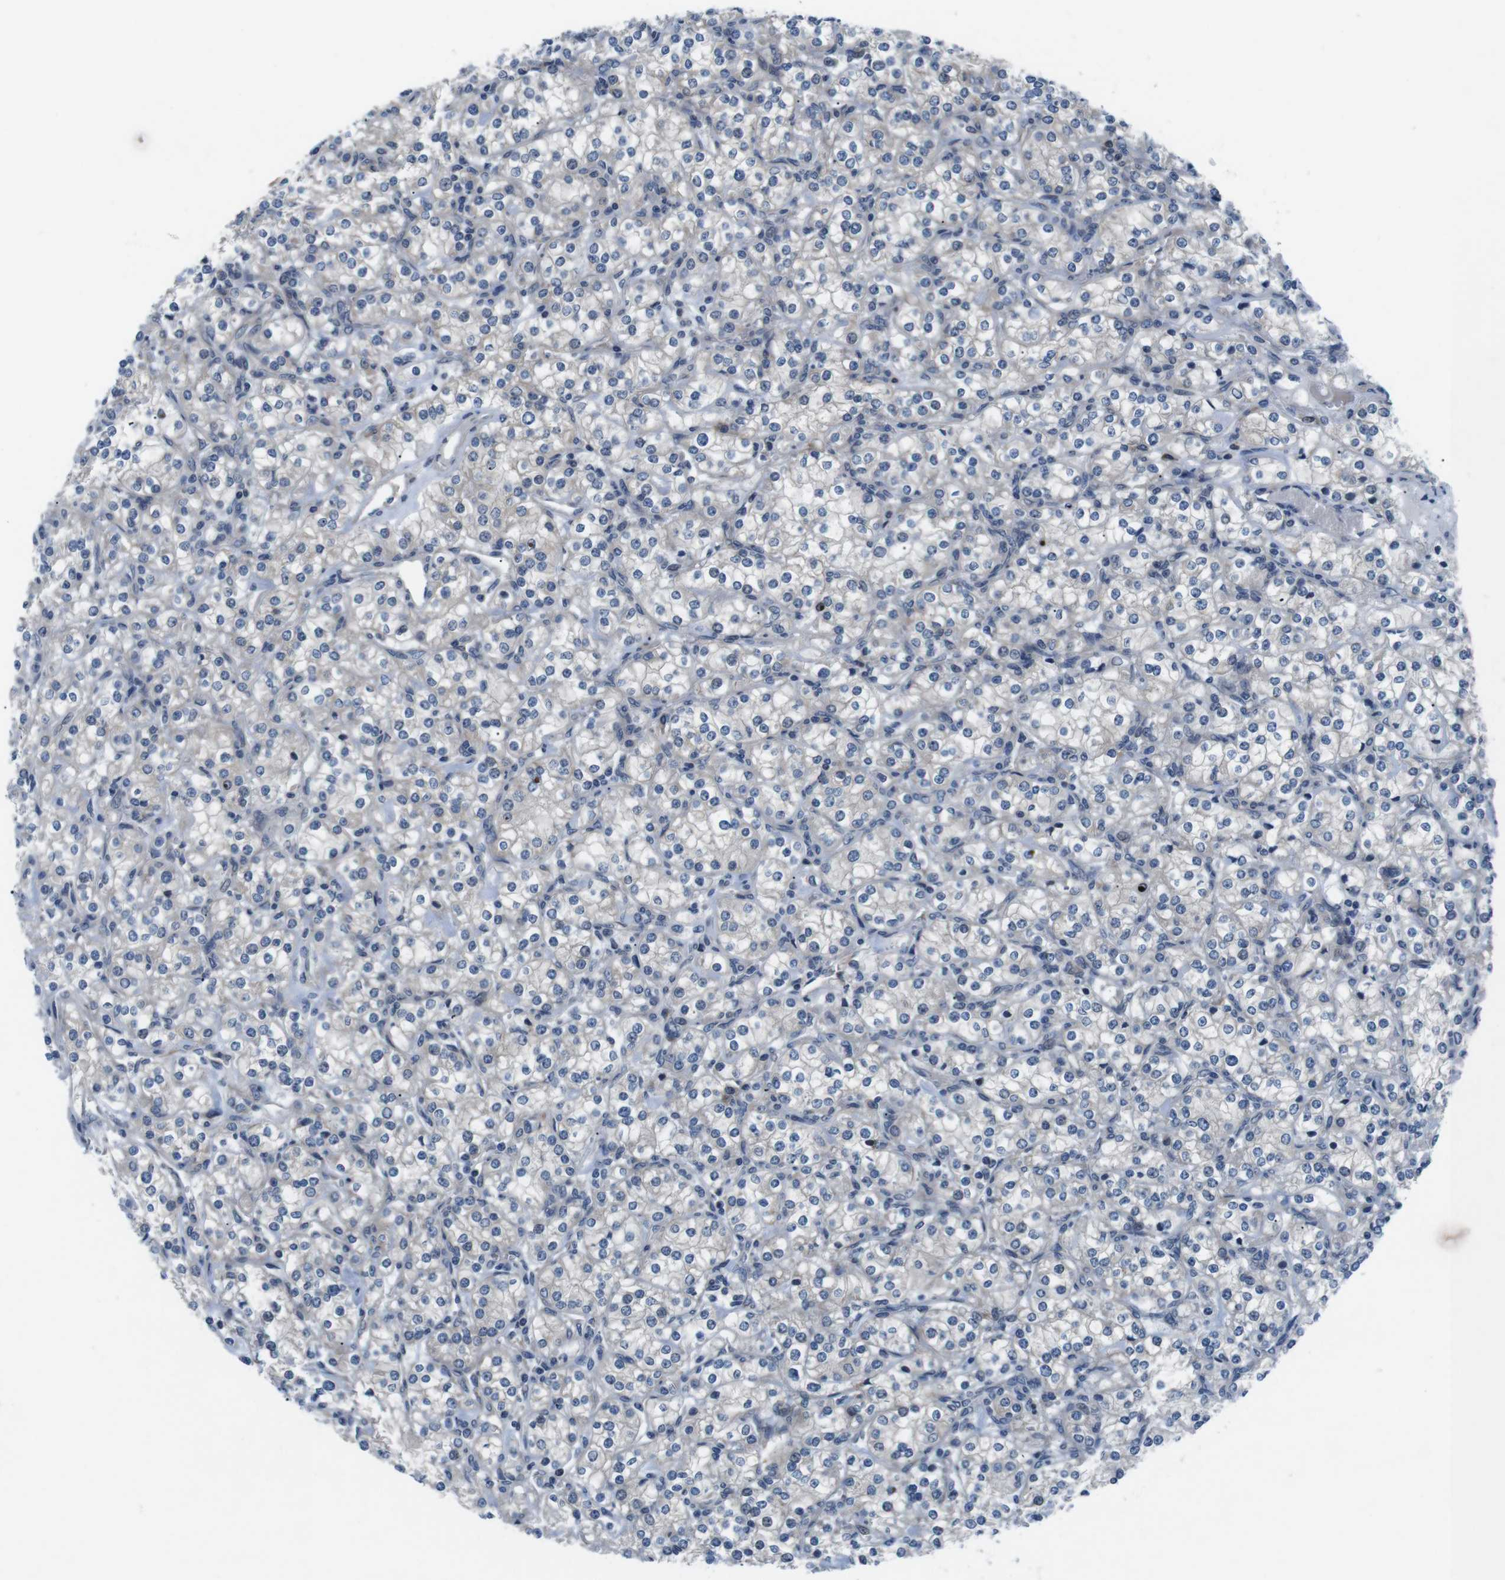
{"staining": {"intensity": "negative", "quantity": "none", "location": "none"}, "tissue": "renal cancer", "cell_type": "Tumor cells", "image_type": "cancer", "snomed": [{"axis": "morphology", "description": "Adenocarcinoma, NOS"}, {"axis": "topography", "description": "Kidney"}], "caption": "DAB (3,3'-diaminobenzidine) immunohistochemical staining of human adenocarcinoma (renal) exhibits no significant positivity in tumor cells.", "gene": "JAK1", "patient": {"sex": "male", "age": 77}}